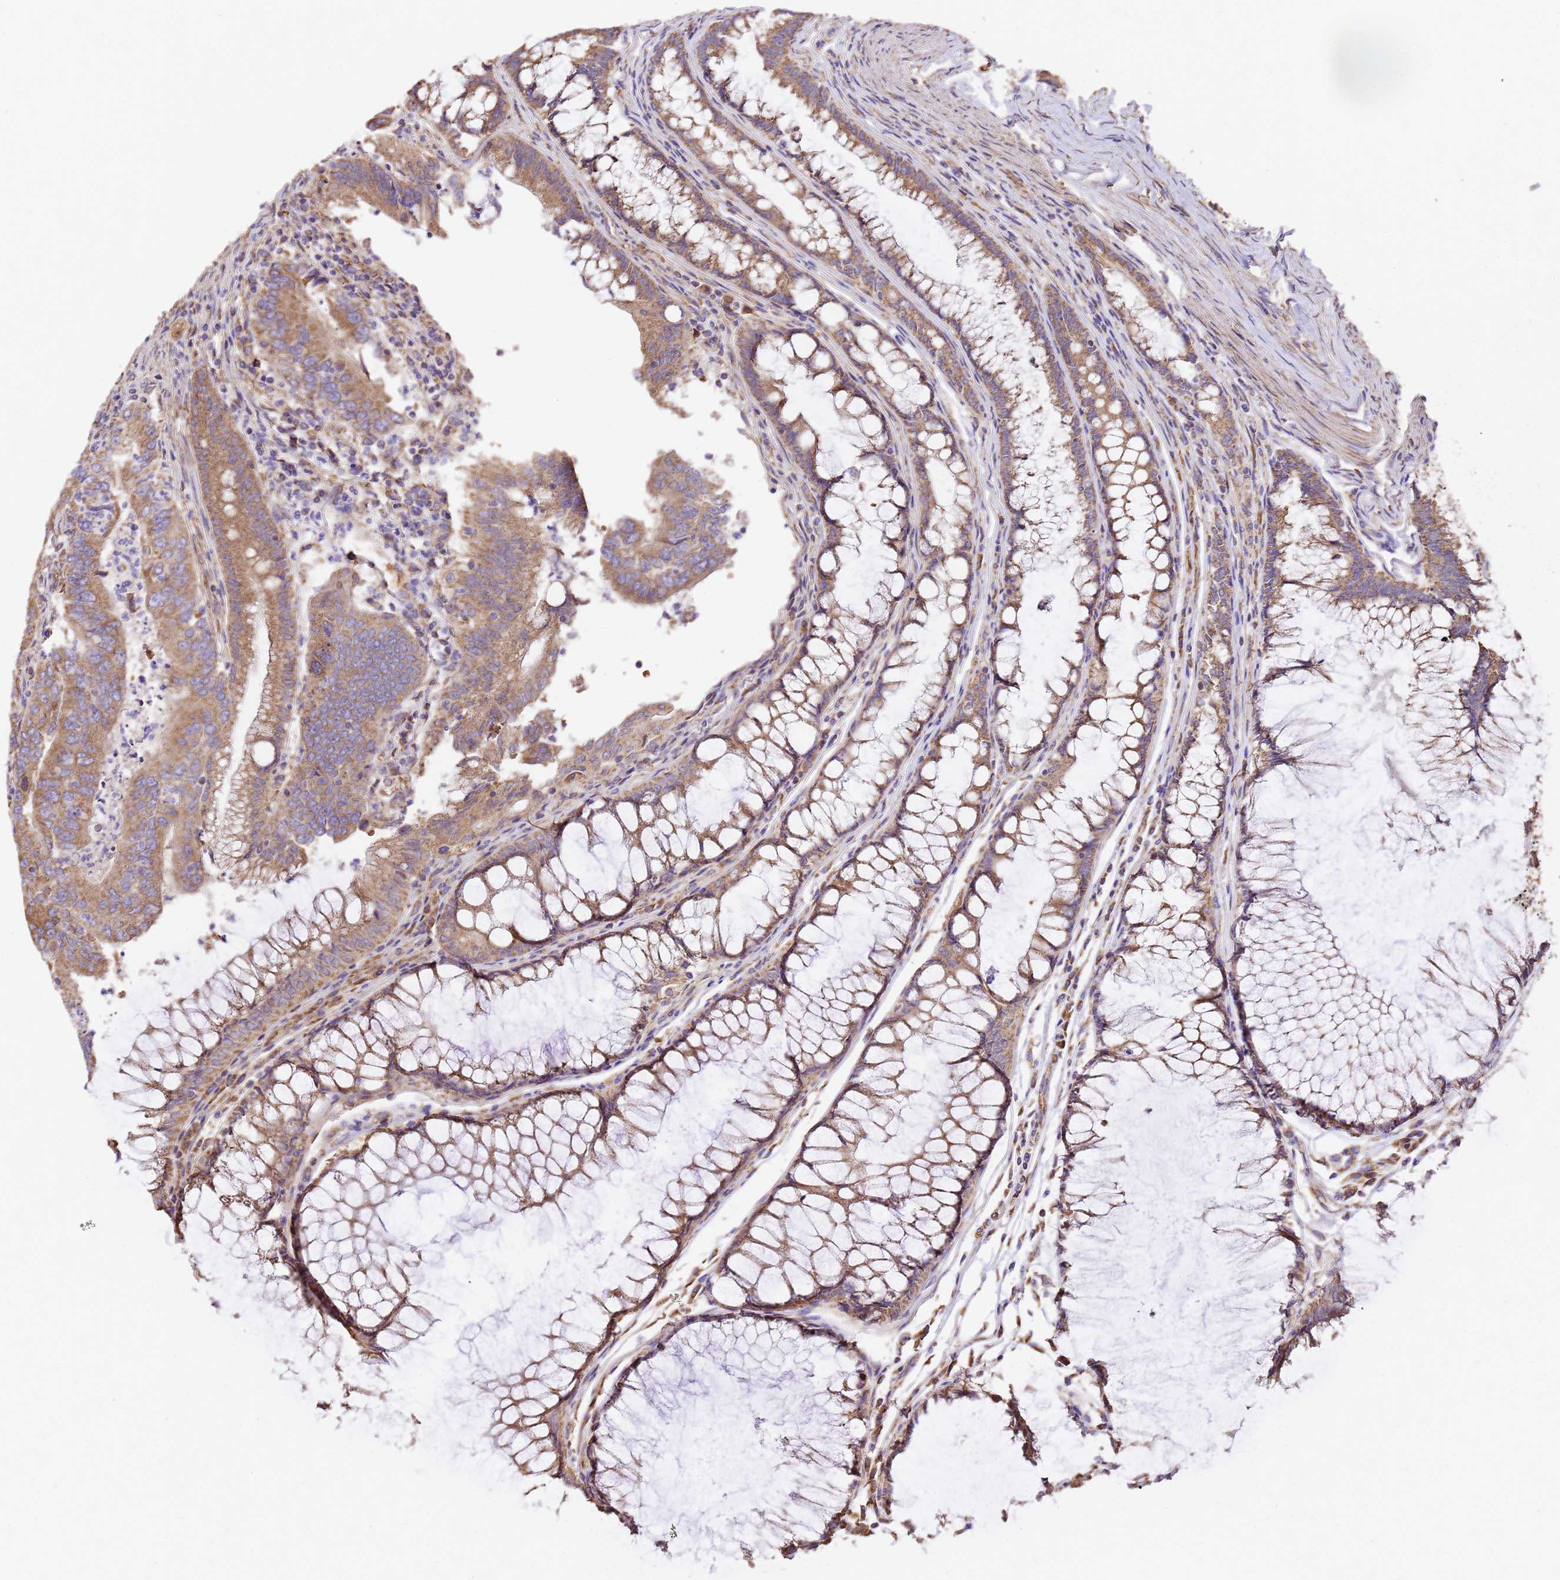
{"staining": {"intensity": "moderate", "quantity": ">75%", "location": "cytoplasmic/membranous"}, "tissue": "colorectal cancer", "cell_type": "Tumor cells", "image_type": "cancer", "snomed": [{"axis": "morphology", "description": "Adenocarcinoma, NOS"}, {"axis": "topography", "description": "Colon"}], "caption": "Approximately >75% of tumor cells in colorectal adenocarcinoma display moderate cytoplasmic/membranous protein positivity as visualized by brown immunohistochemical staining.", "gene": "LRRIQ1", "patient": {"sex": "female", "age": 67}}